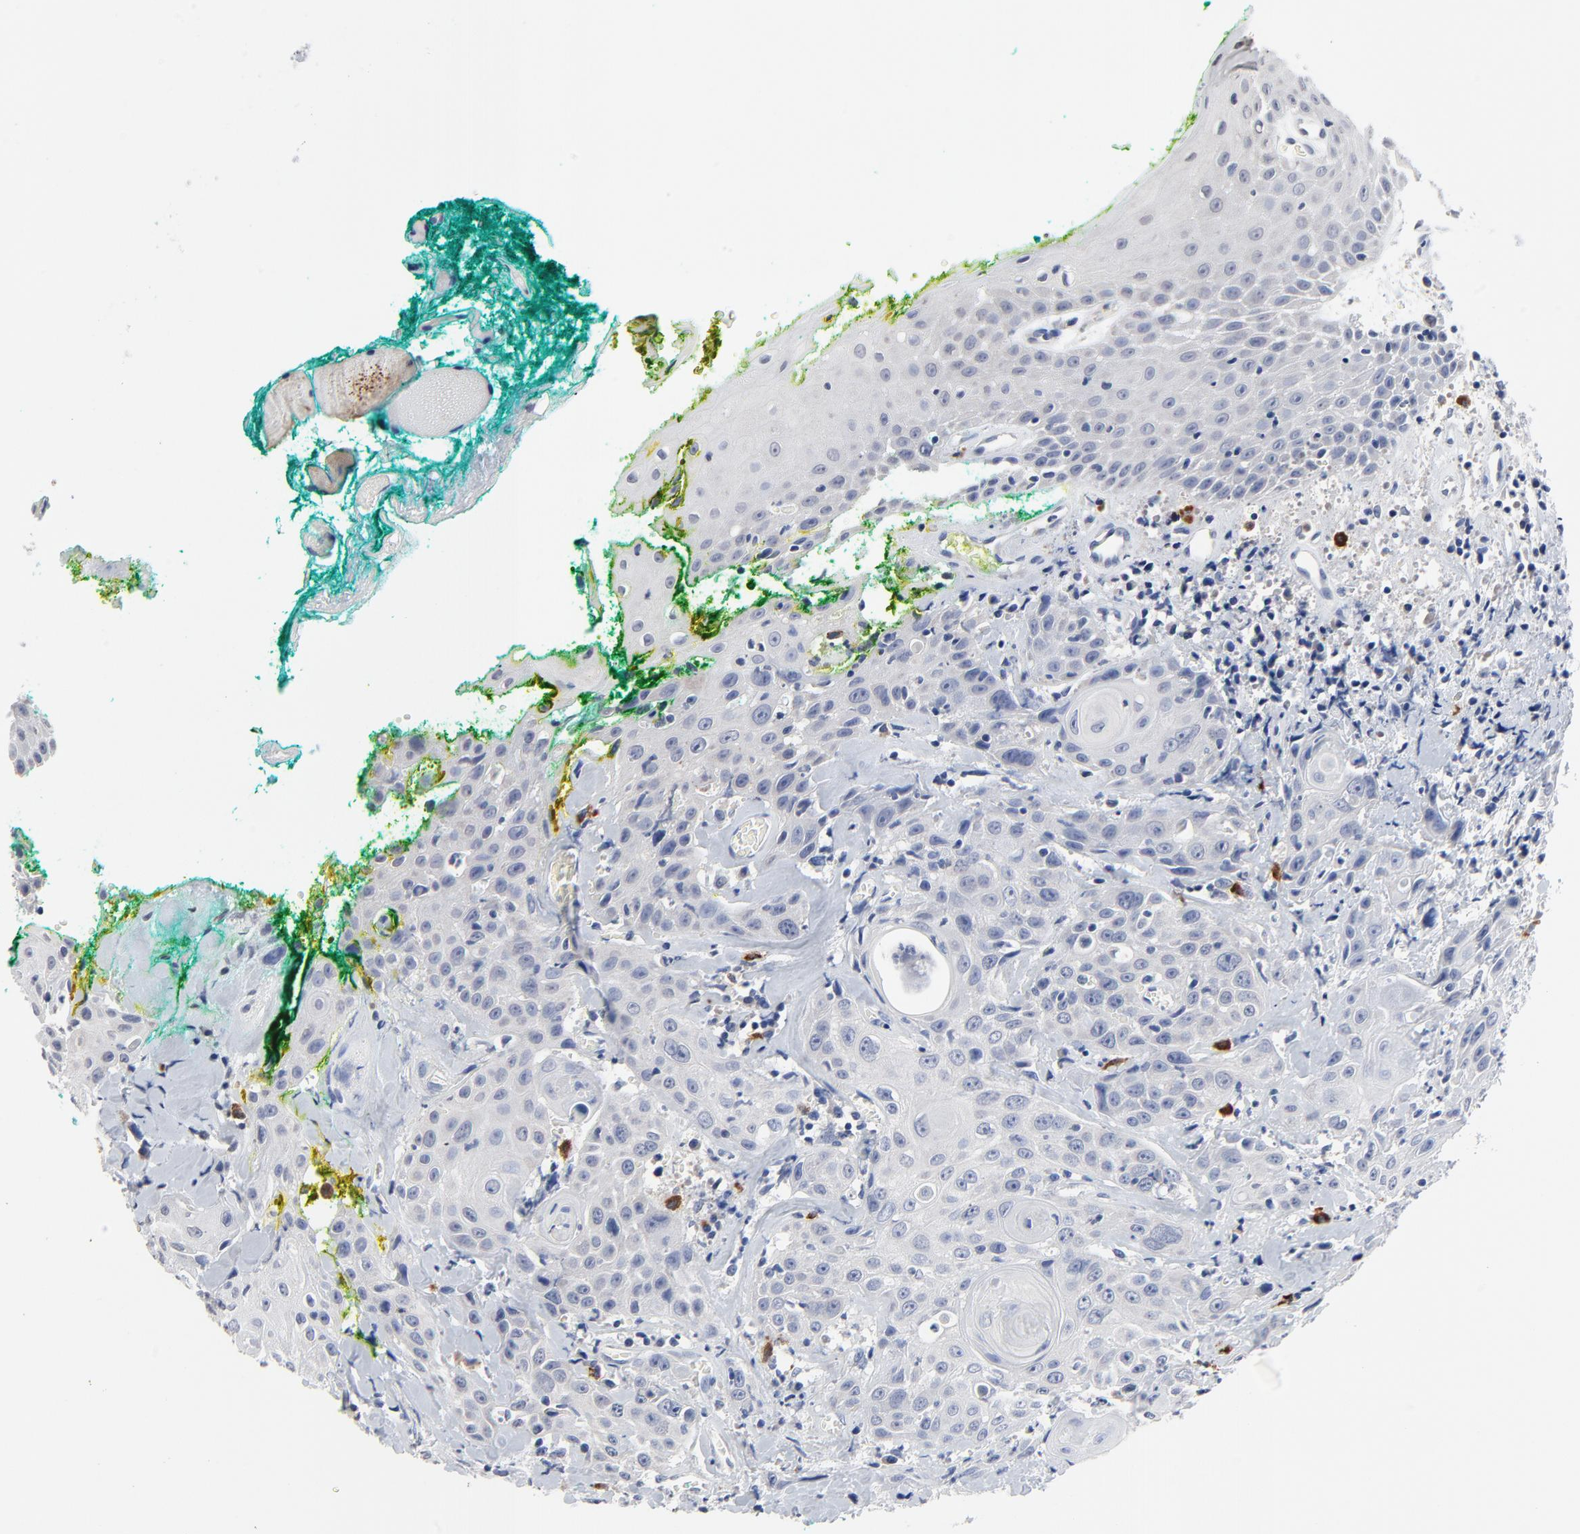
{"staining": {"intensity": "negative", "quantity": "none", "location": "none"}, "tissue": "head and neck cancer", "cell_type": "Tumor cells", "image_type": "cancer", "snomed": [{"axis": "morphology", "description": "Squamous cell carcinoma, NOS"}, {"axis": "topography", "description": "Oral tissue"}, {"axis": "topography", "description": "Head-Neck"}], "caption": "This micrograph is of squamous cell carcinoma (head and neck) stained with immunohistochemistry (IHC) to label a protein in brown with the nuclei are counter-stained blue. There is no staining in tumor cells.", "gene": "FBXL5", "patient": {"sex": "female", "age": 82}}